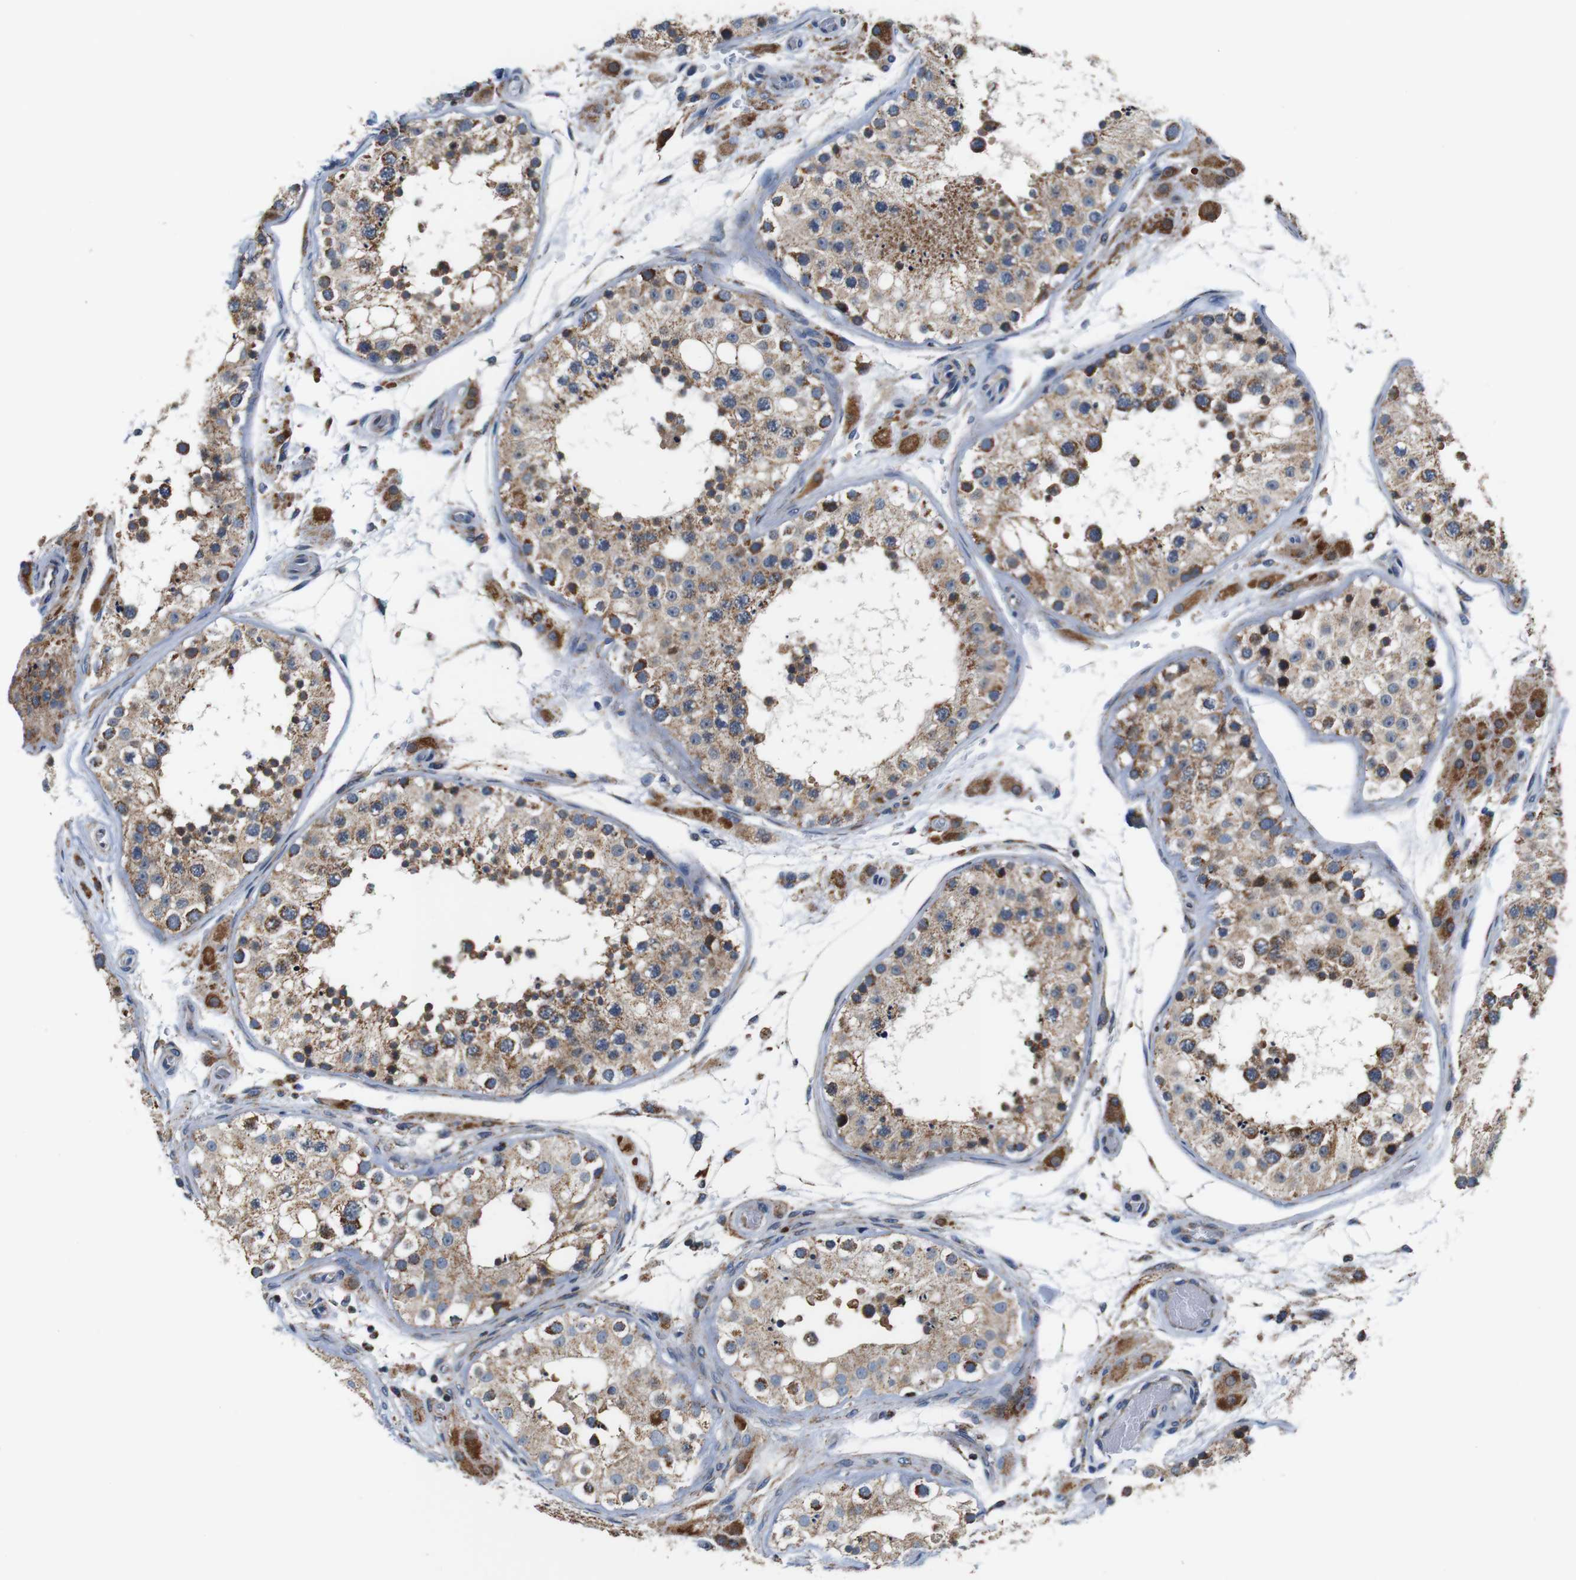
{"staining": {"intensity": "moderate", "quantity": ">75%", "location": "cytoplasmic/membranous"}, "tissue": "testis", "cell_type": "Cells in seminiferous ducts", "image_type": "normal", "snomed": [{"axis": "morphology", "description": "Normal tissue, NOS"}, {"axis": "topography", "description": "Testis"}], "caption": "This photomicrograph exhibits immunohistochemistry staining of benign testis, with medium moderate cytoplasmic/membranous staining in approximately >75% of cells in seminiferous ducts.", "gene": "LRP4", "patient": {"sex": "male", "age": 26}}